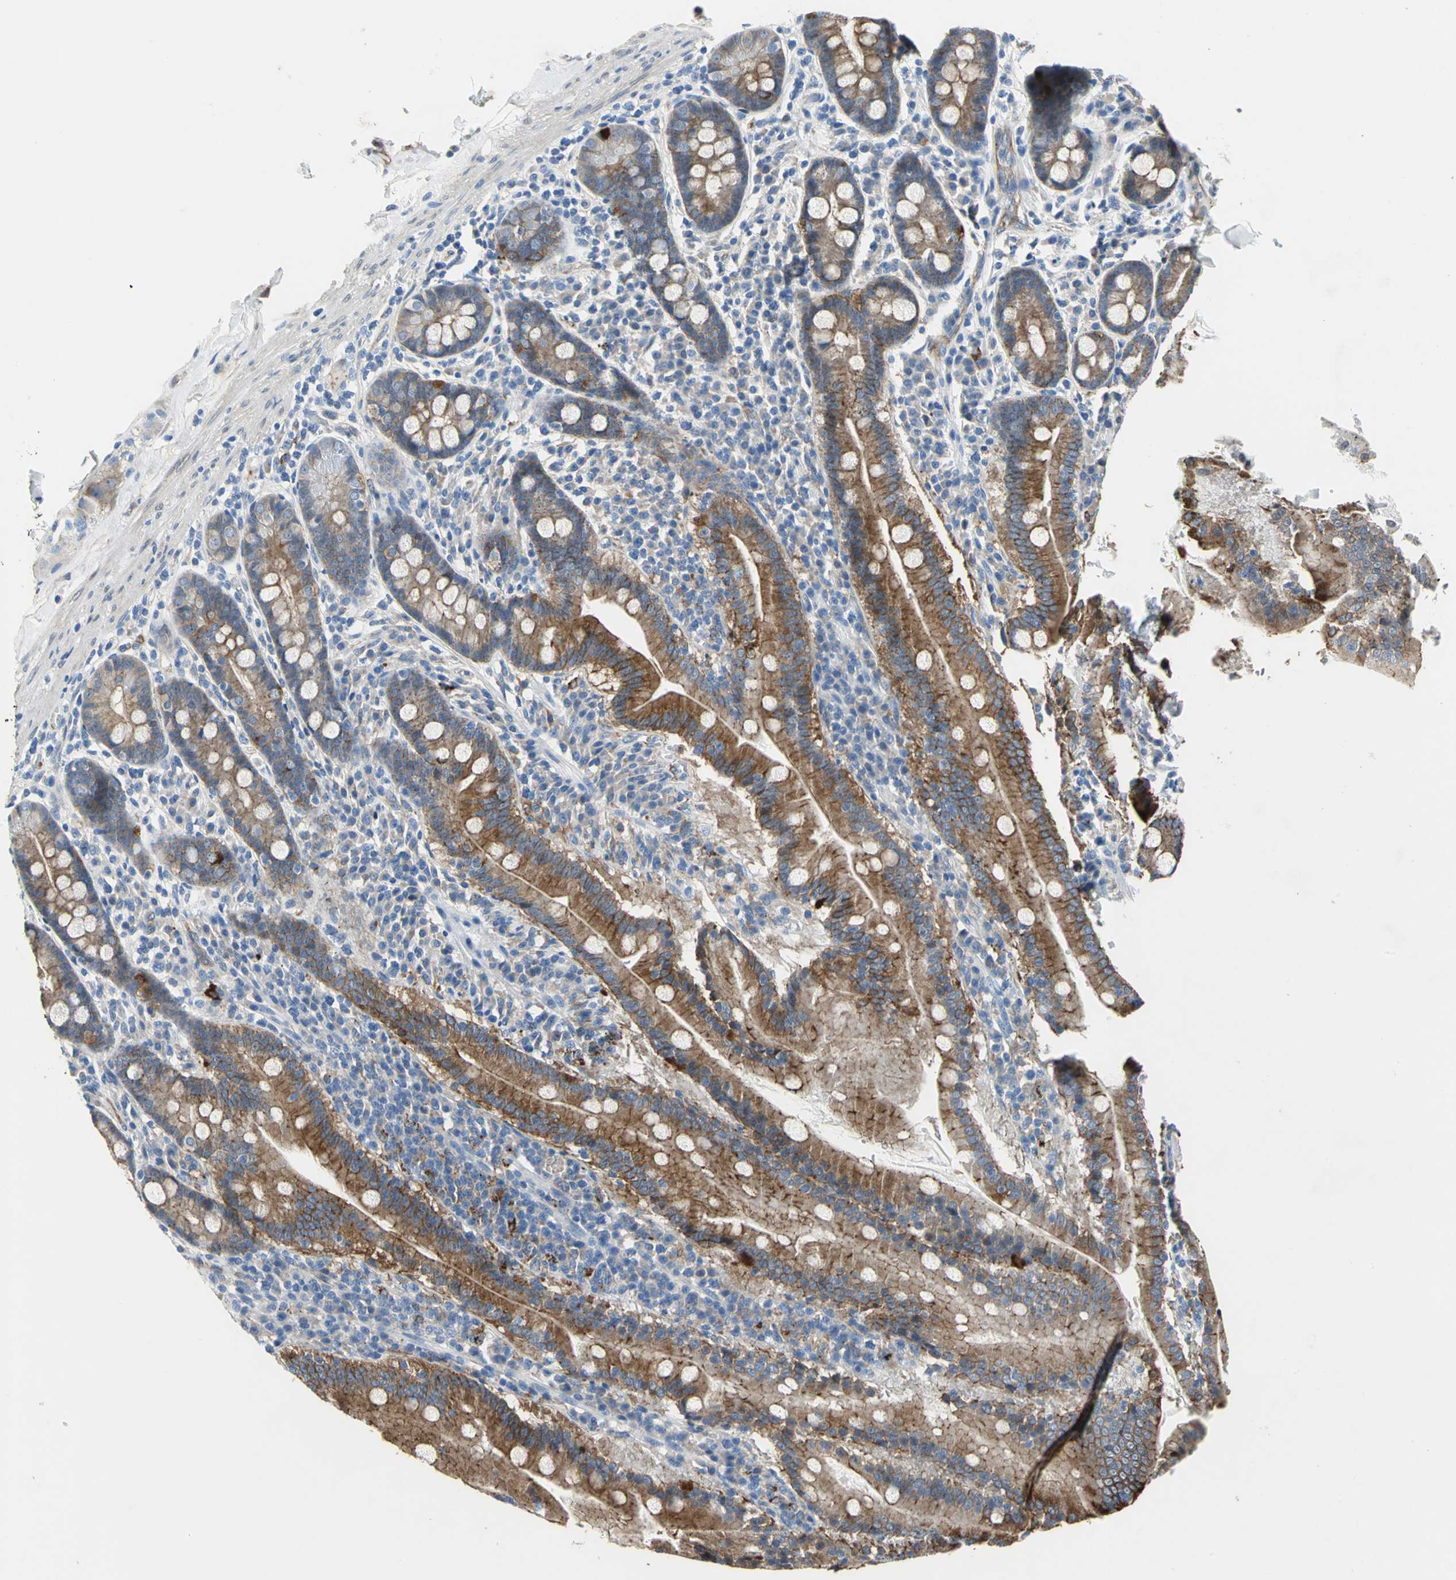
{"staining": {"intensity": "moderate", "quantity": ">75%", "location": "cytoplasmic/membranous"}, "tissue": "duodenum", "cell_type": "Glandular cells", "image_type": "normal", "snomed": [{"axis": "morphology", "description": "Normal tissue, NOS"}, {"axis": "topography", "description": "Duodenum"}], "caption": "The histopathology image exhibits immunohistochemical staining of unremarkable duodenum. There is moderate cytoplasmic/membranous staining is seen in approximately >75% of glandular cells. (IHC, brightfield microscopy, high magnification).", "gene": "ENSG00000285130", "patient": {"sex": "male", "age": 50}}